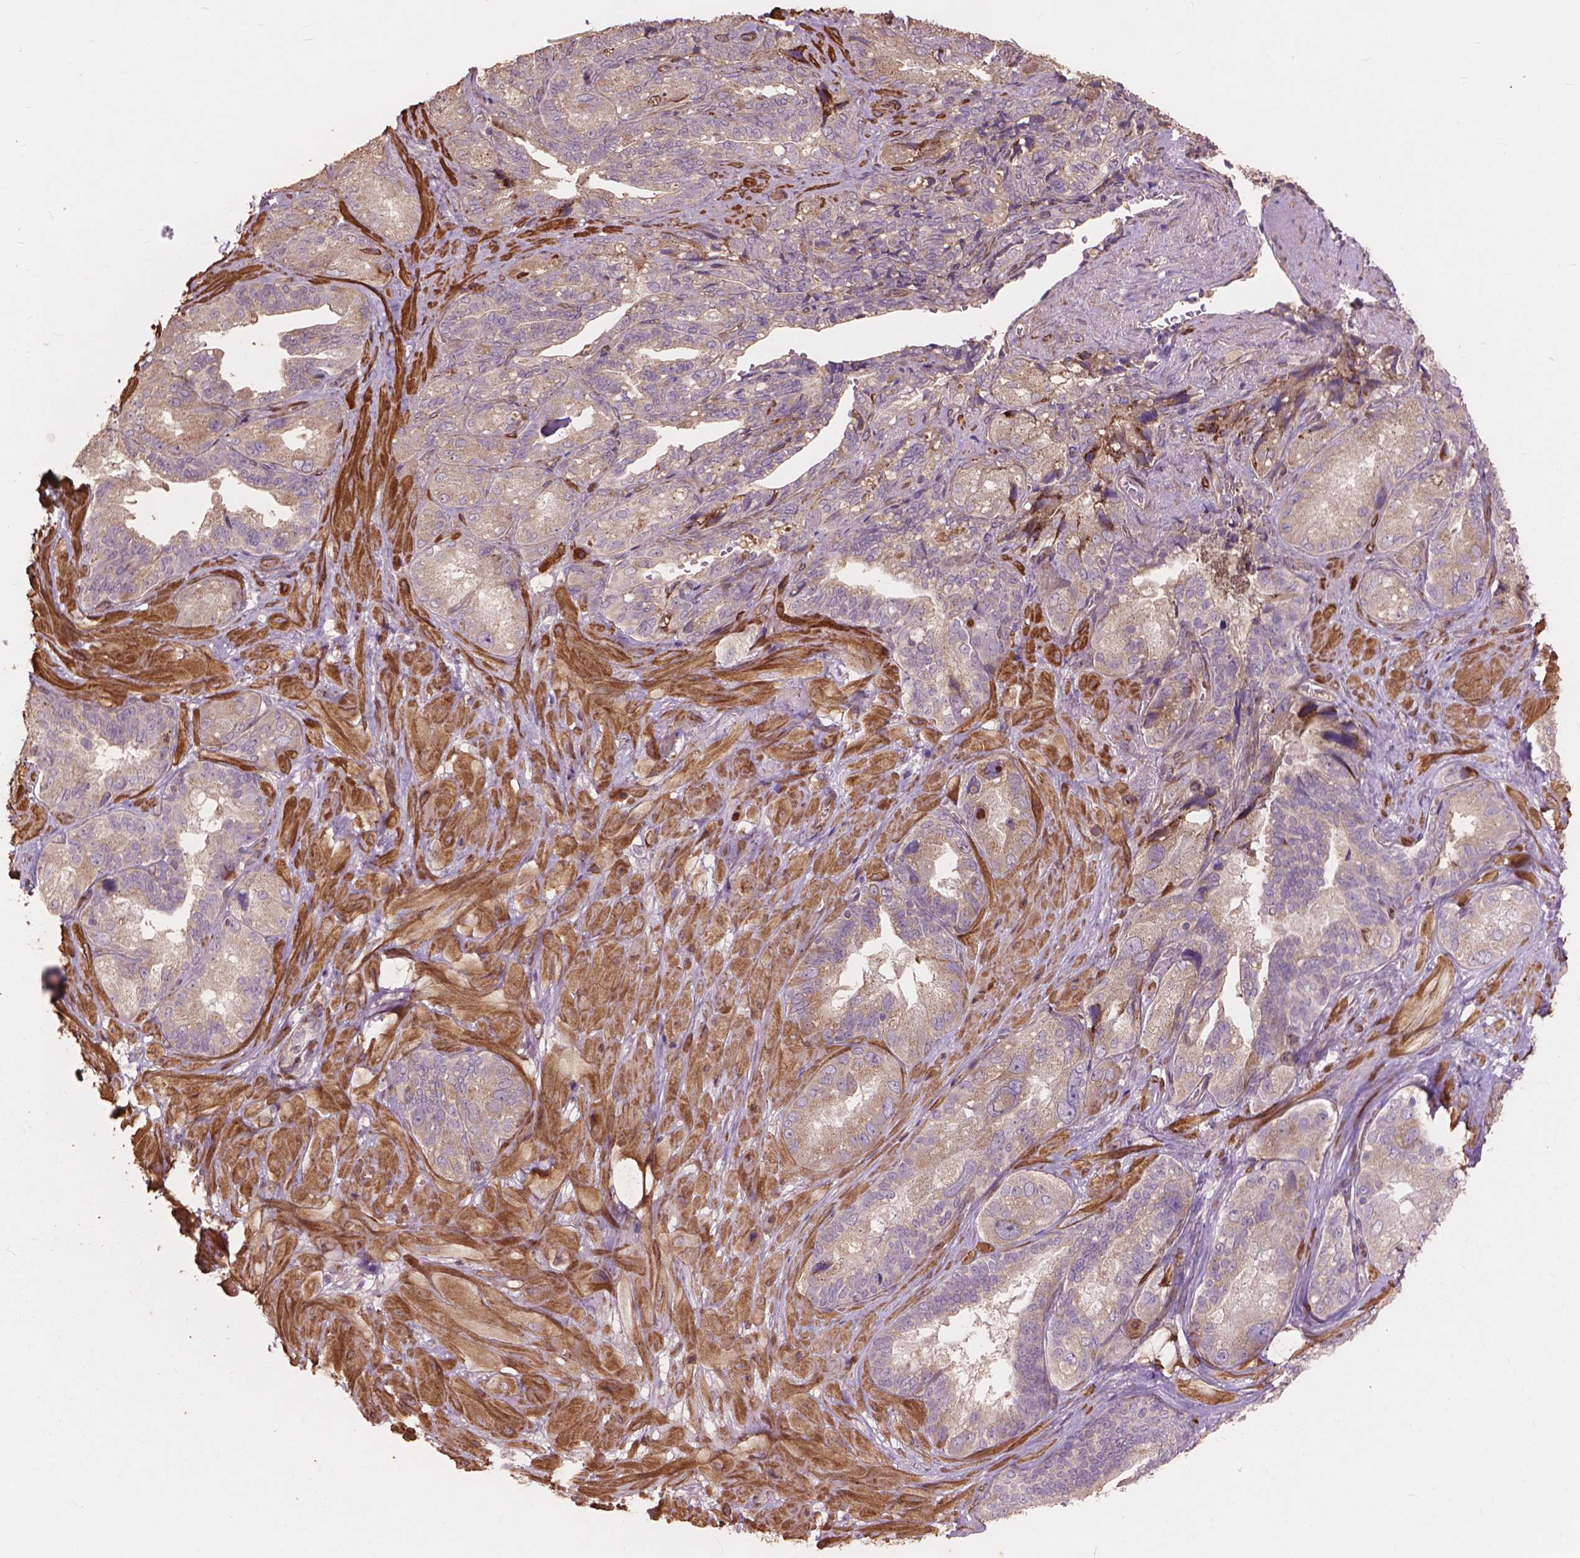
{"staining": {"intensity": "negative", "quantity": "none", "location": "none"}, "tissue": "seminal vesicle", "cell_type": "Glandular cells", "image_type": "normal", "snomed": [{"axis": "morphology", "description": "Normal tissue, NOS"}, {"axis": "topography", "description": "Seminal veicle"}], "caption": "Immunohistochemical staining of benign seminal vesicle exhibits no significant staining in glandular cells. (DAB immunohistochemistry (IHC), high magnification).", "gene": "FNIP1", "patient": {"sex": "male", "age": 69}}